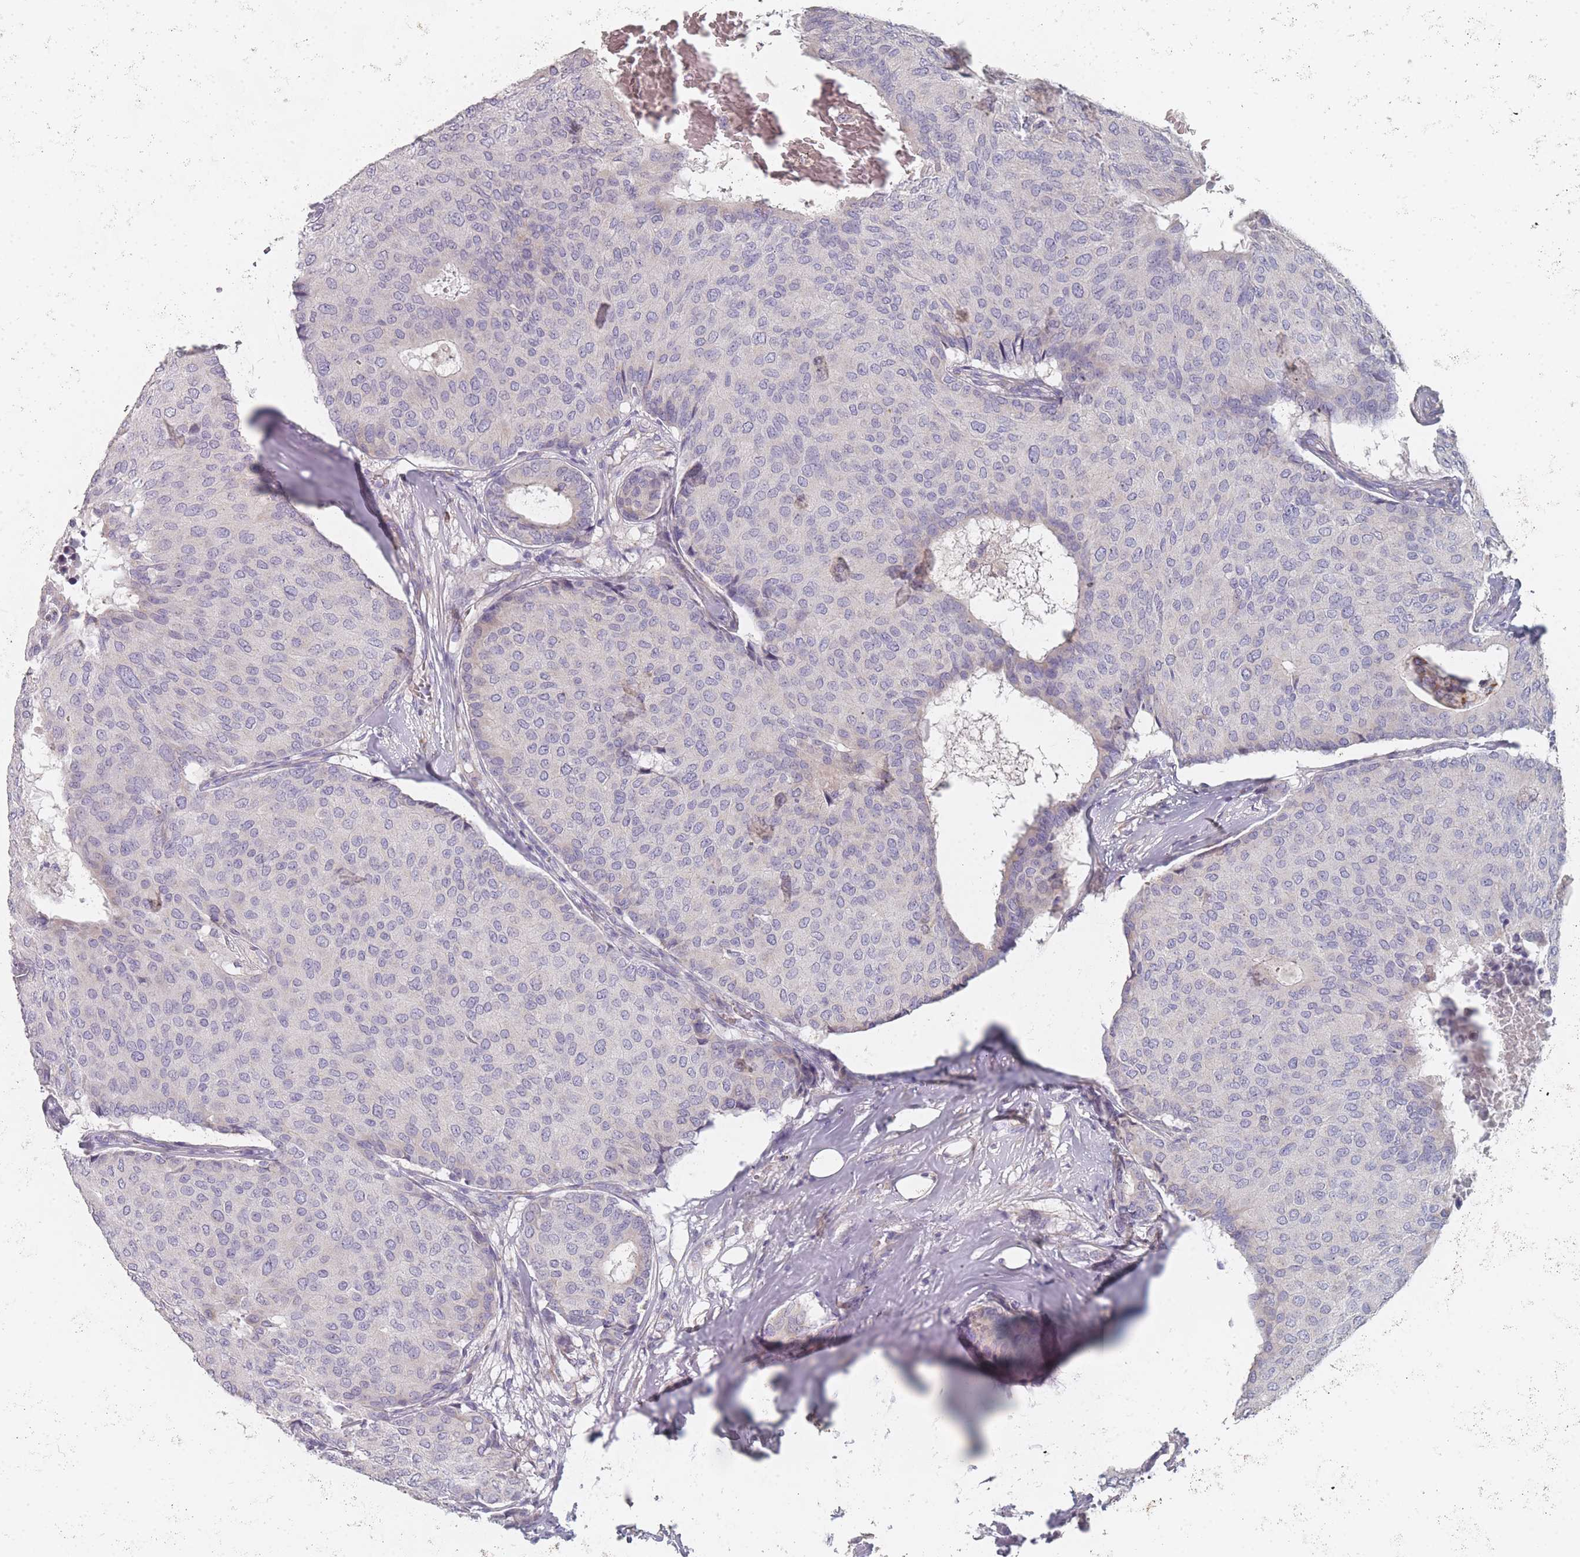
{"staining": {"intensity": "negative", "quantity": "none", "location": "none"}, "tissue": "breast cancer", "cell_type": "Tumor cells", "image_type": "cancer", "snomed": [{"axis": "morphology", "description": "Duct carcinoma"}, {"axis": "topography", "description": "Breast"}], "caption": "Image shows no protein staining in tumor cells of breast invasive ductal carcinoma tissue.", "gene": "SLC35E4", "patient": {"sex": "female", "age": 75}}